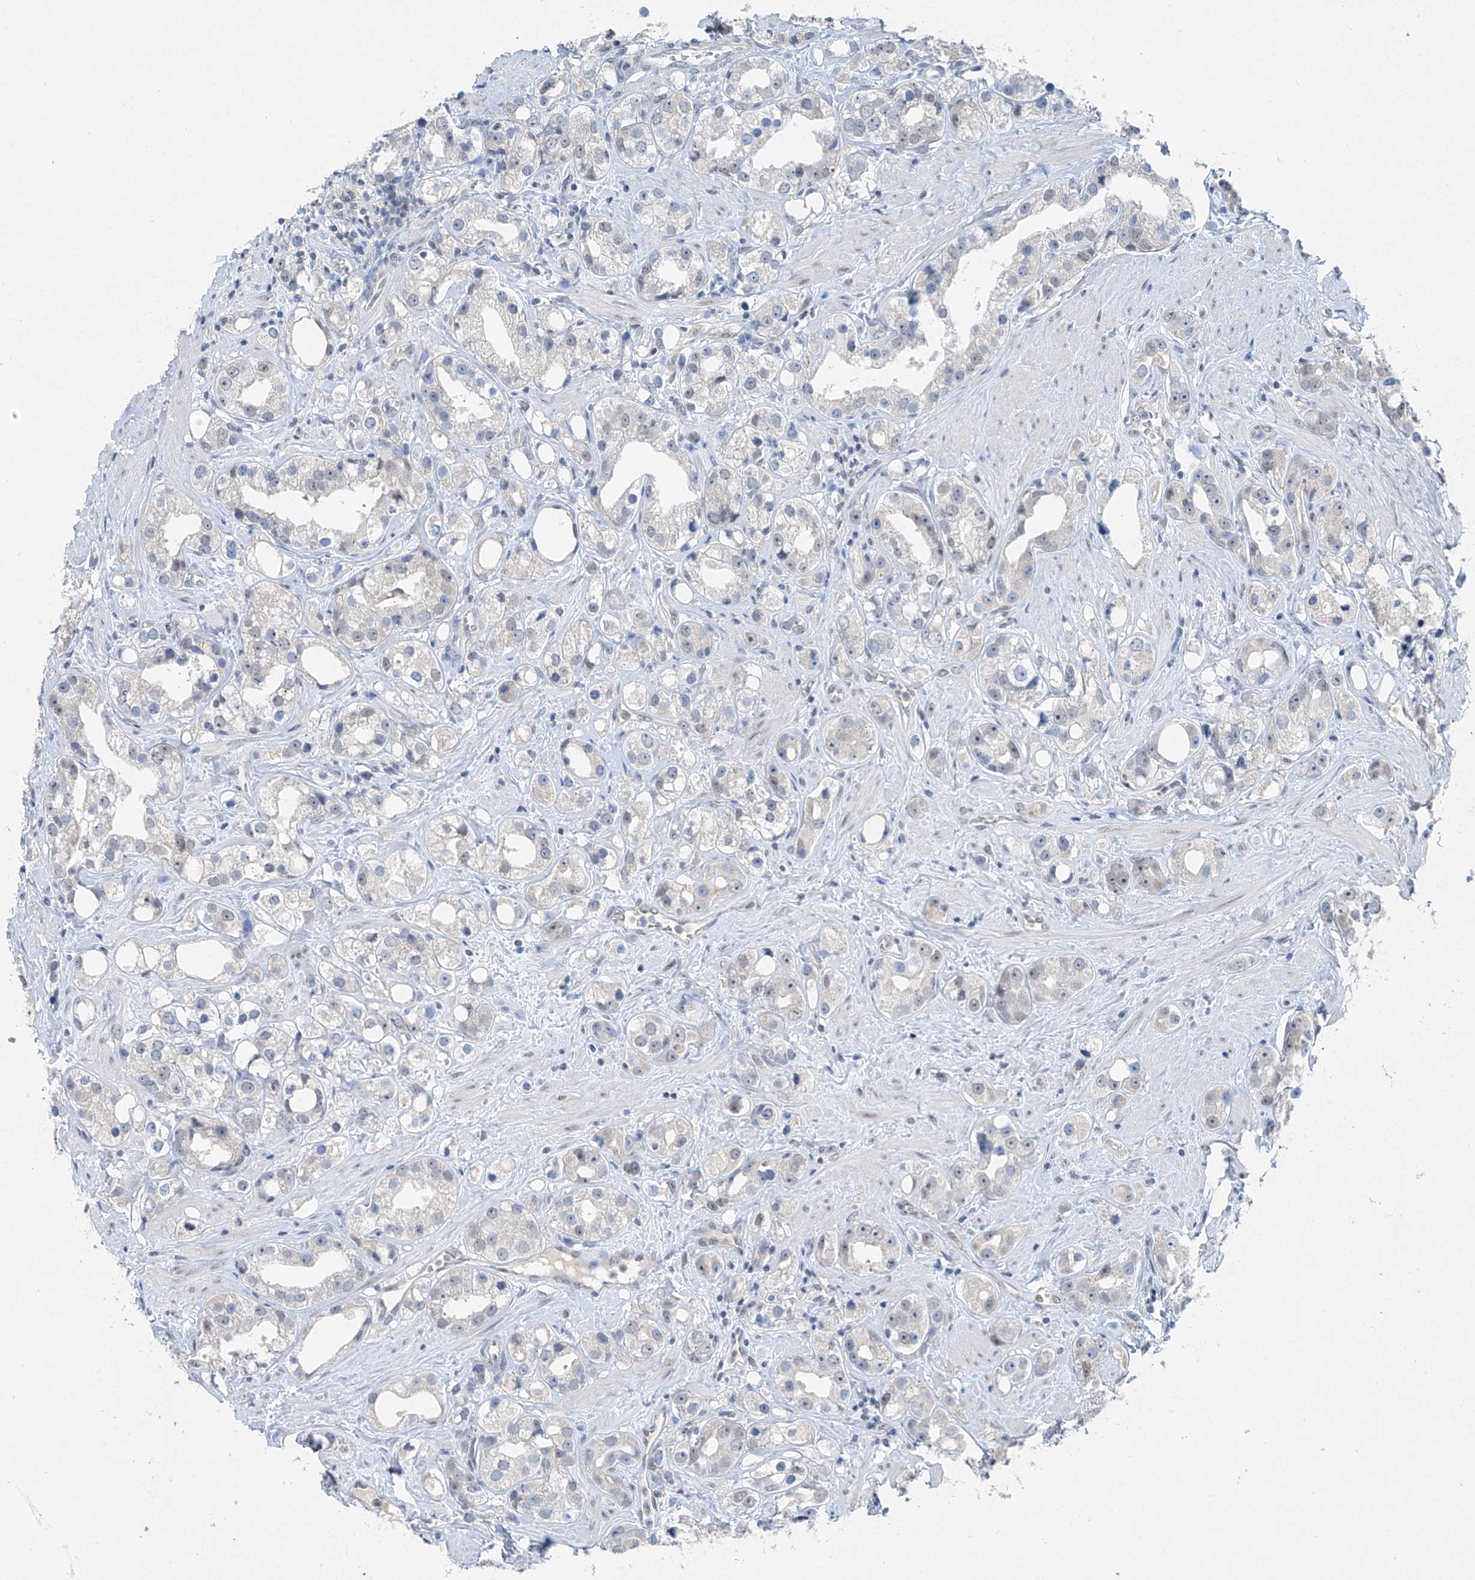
{"staining": {"intensity": "negative", "quantity": "none", "location": "none"}, "tissue": "prostate cancer", "cell_type": "Tumor cells", "image_type": "cancer", "snomed": [{"axis": "morphology", "description": "Adenocarcinoma, NOS"}, {"axis": "topography", "description": "Prostate"}], "caption": "Immunohistochemistry micrograph of neoplastic tissue: human prostate cancer stained with DAB (3,3'-diaminobenzidine) shows no significant protein staining in tumor cells. Nuclei are stained in blue.", "gene": "TAF8", "patient": {"sex": "male", "age": 79}}